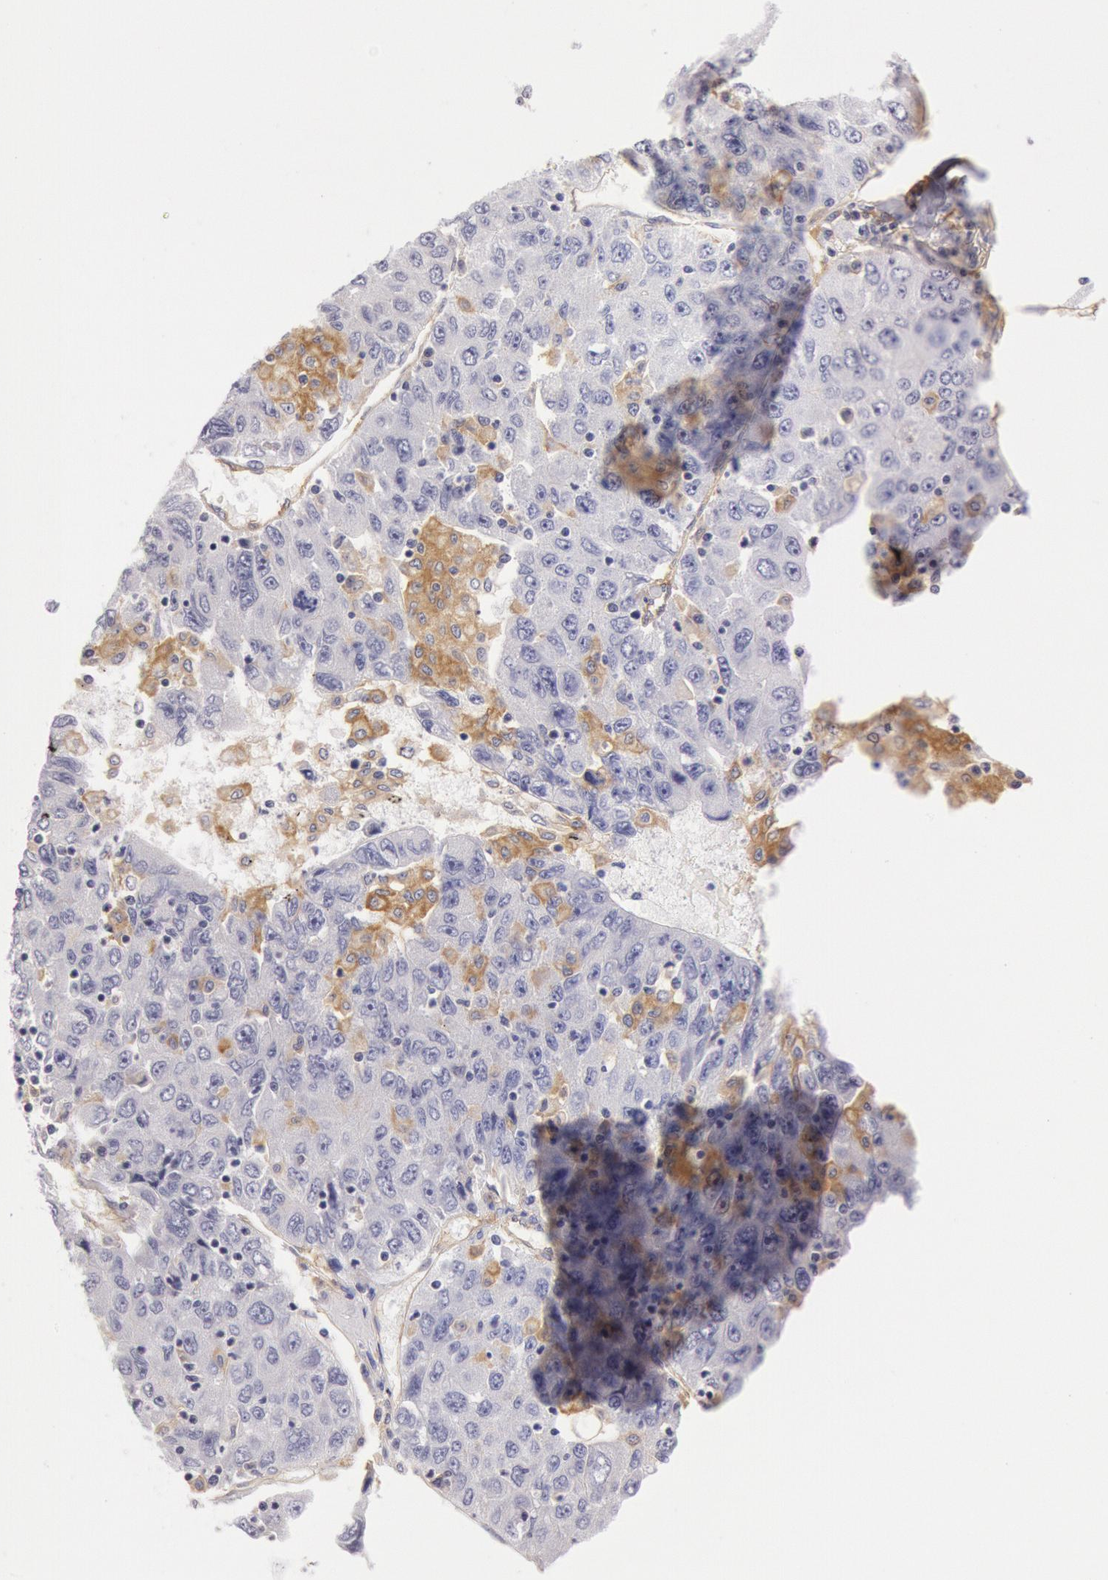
{"staining": {"intensity": "weak", "quantity": "<25%", "location": "cytoplasmic/membranous"}, "tissue": "liver cancer", "cell_type": "Tumor cells", "image_type": "cancer", "snomed": [{"axis": "morphology", "description": "Carcinoma, Hepatocellular, NOS"}, {"axis": "topography", "description": "Liver"}], "caption": "This is an immunohistochemistry (IHC) photomicrograph of human hepatocellular carcinoma (liver). There is no positivity in tumor cells.", "gene": "MYO5A", "patient": {"sex": "male", "age": 49}}